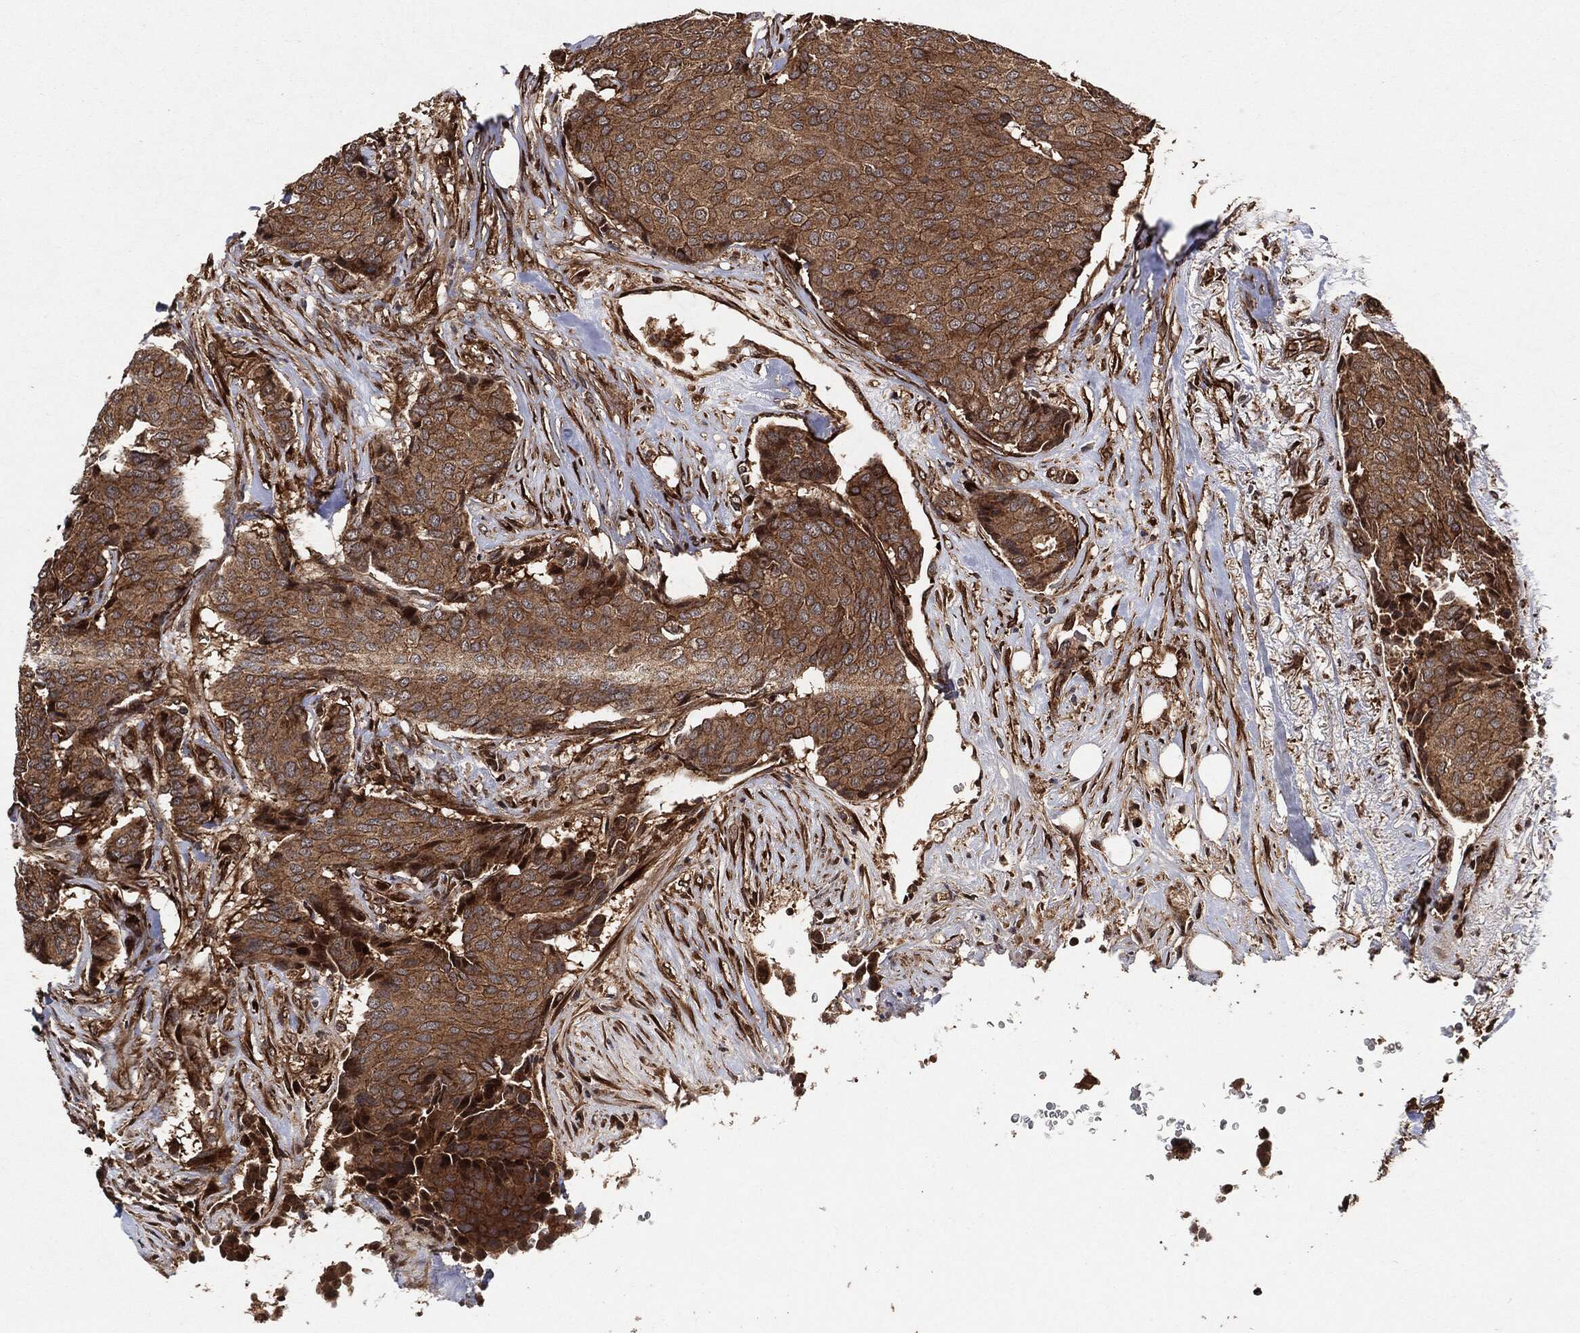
{"staining": {"intensity": "moderate", "quantity": ">75%", "location": "cytoplasmic/membranous"}, "tissue": "breast cancer", "cell_type": "Tumor cells", "image_type": "cancer", "snomed": [{"axis": "morphology", "description": "Duct carcinoma"}, {"axis": "topography", "description": "Breast"}], "caption": "This micrograph exhibits IHC staining of human breast cancer (infiltrating ductal carcinoma), with medium moderate cytoplasmic/membranous positivity in approximately >75% of tumor cells.", "gene": "BCAR1", "patient": {"sex": "female", "age": 75}}